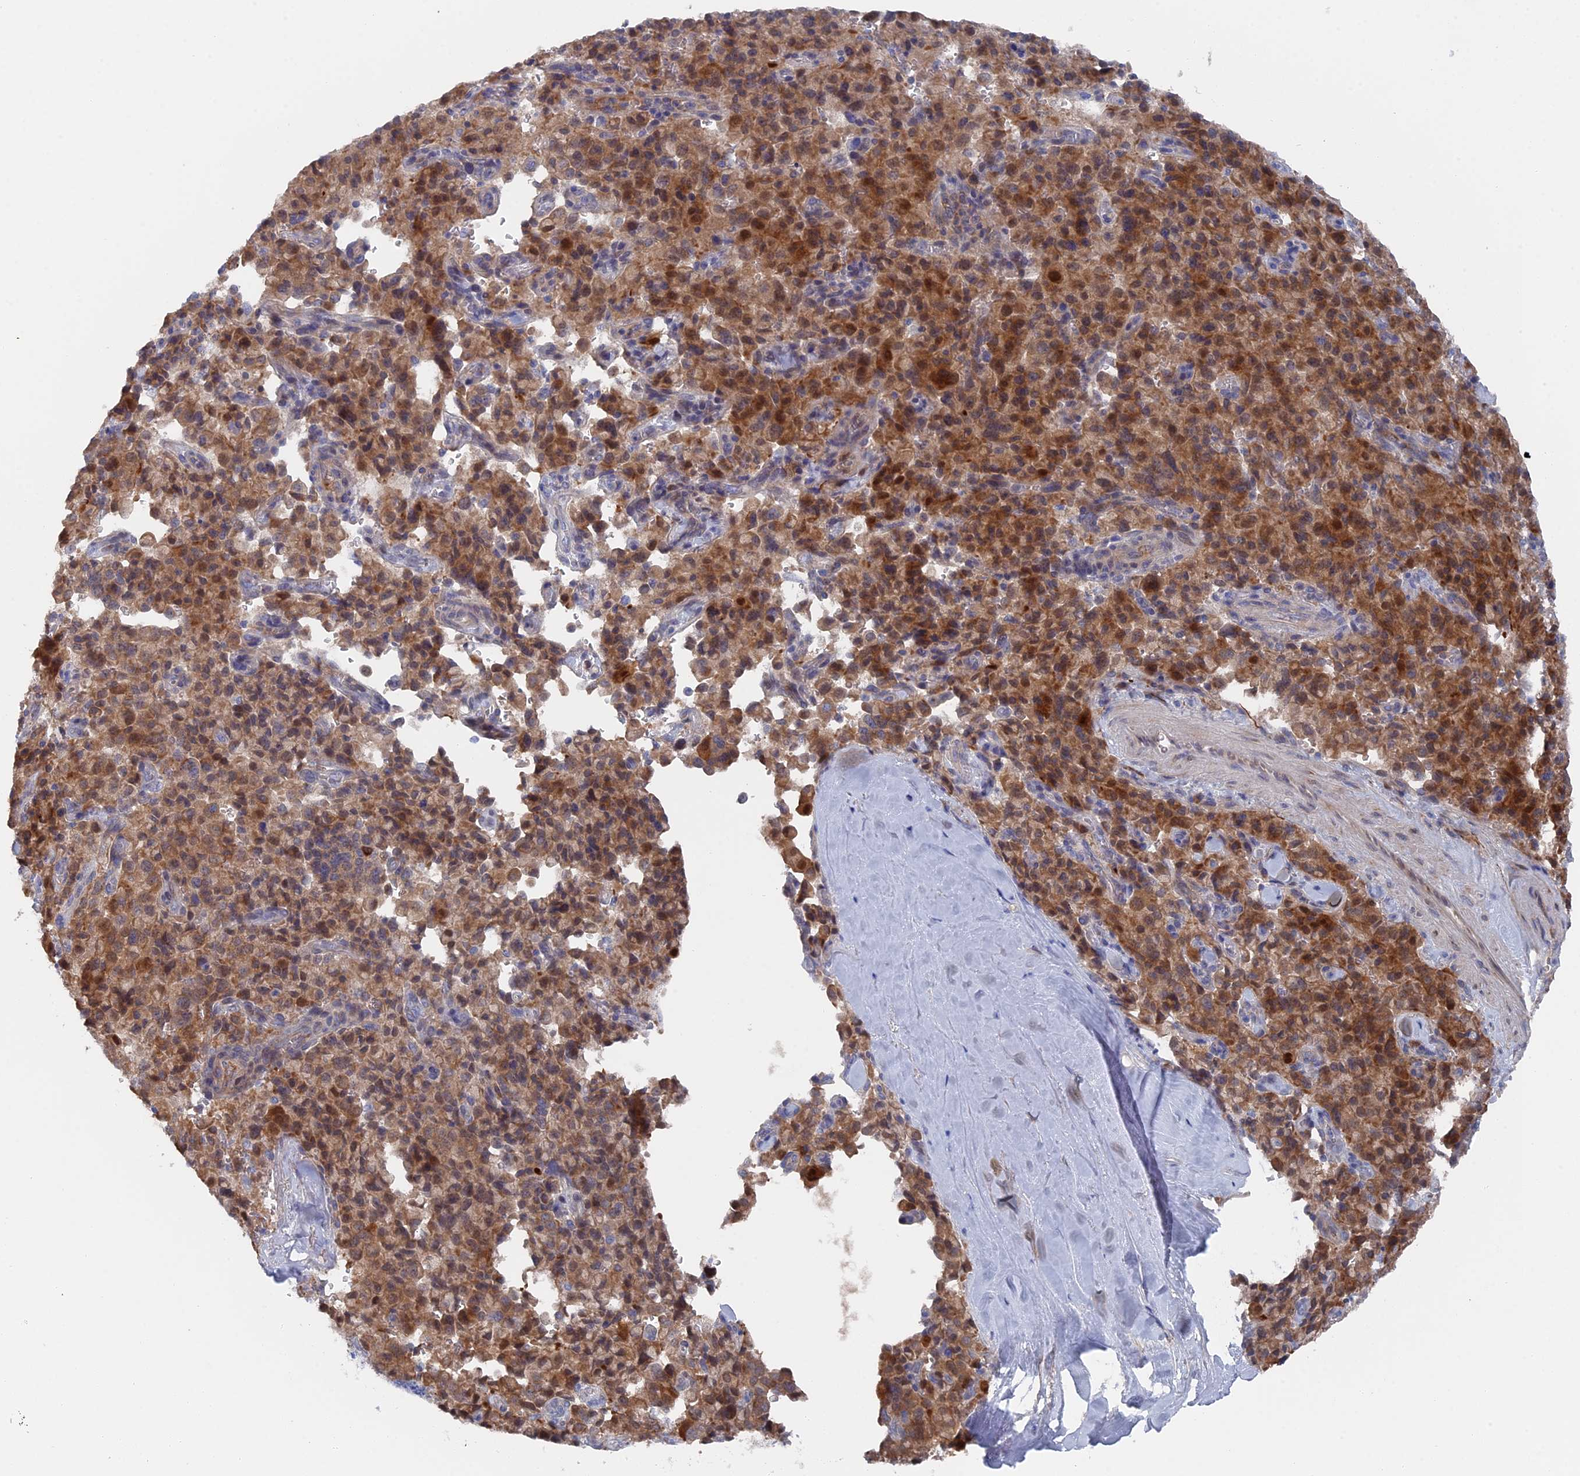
{"staining": {"intensity": "strong", "quantity": ">75%", "location": "cytoplasmic/membranous"}, "tissue": "pancreatic cancer", "cell_type": "Tumor cells", "image_type": "cancer", "snomed": [{"axis": "morphology", "description": "Adenocarcinoma, NOS"}, {"axis": "topography", "description": "Pancreas"}], "caption": "A histopathology image showing strong cytoplasmic/membranous expression in about >75% of tumor cells in adenocarcinoma (pancreatic), as visualized by brown immunohistochemical staining.", "gene": "TMEM161A", "patient": {"sex": "male", "age": 65}}